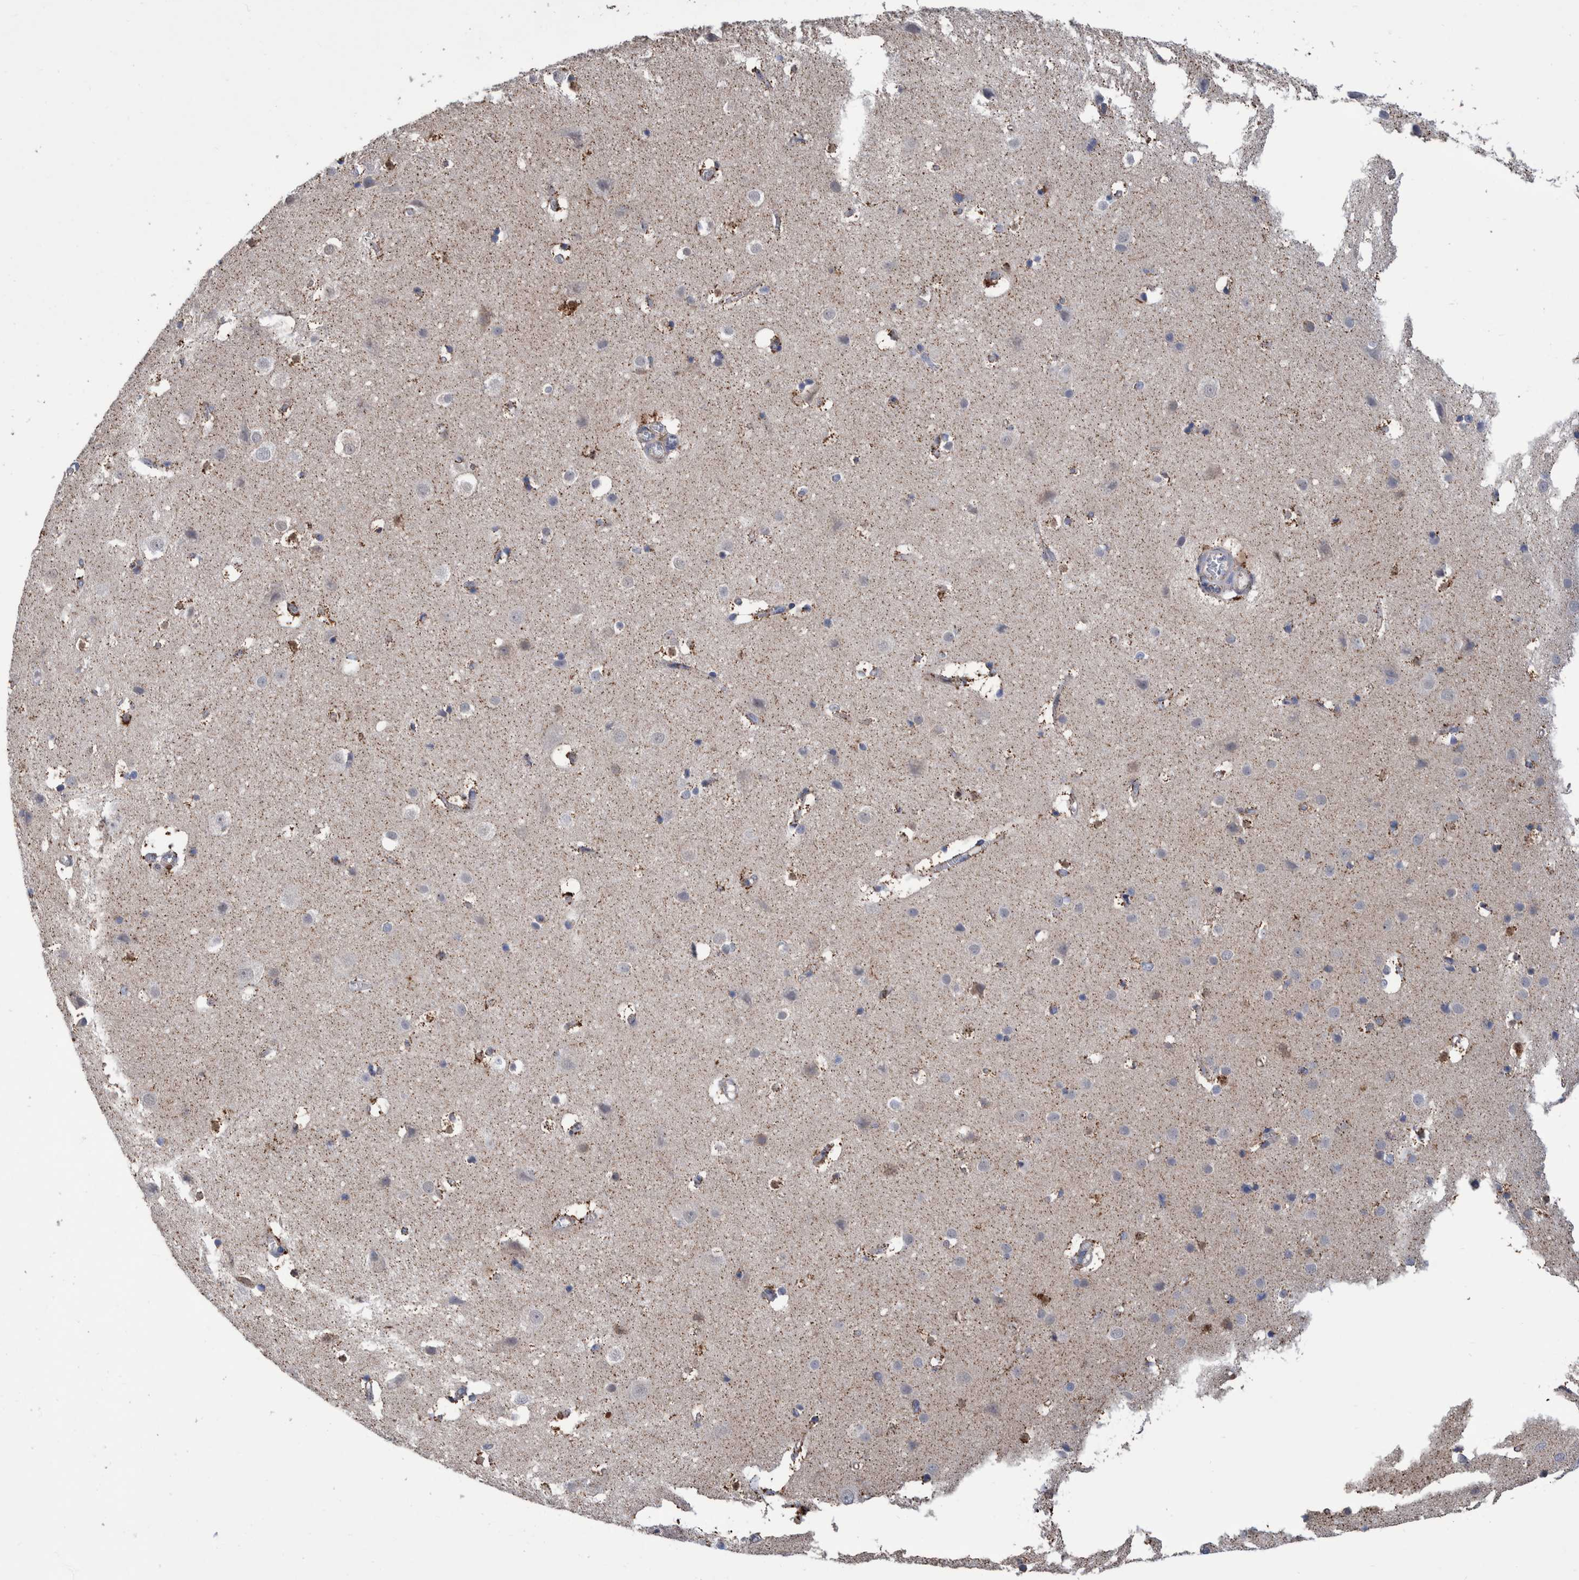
{"staining": {"intensity": "weak", "quantity": ">75%", "location": "cytoplasmic/membranous"}, "tissue": "cerebral cortex", "cell_type": "Endothelial cells", "image_type": "normal", "snomed": [{"axis": "morphology", "description": "Normal tissue, NOS"}, {"axis": "topography", "description": "Cerebral cortex"}], "caption": "A high-resolution photomicrograph shows immunohistochemistry staining of normal cerebral cortex, which shows weak cytoplasmic/membranous staining in about >75% of endothelial cells. The staining was performed using DAB (3,3'-diaminobenzidine), with brown indicating positive protein expression. Nuclei are stained blue with hematoxylin.", "gene": "DECR1", "patient": {"sex": "male", "age": 54}}